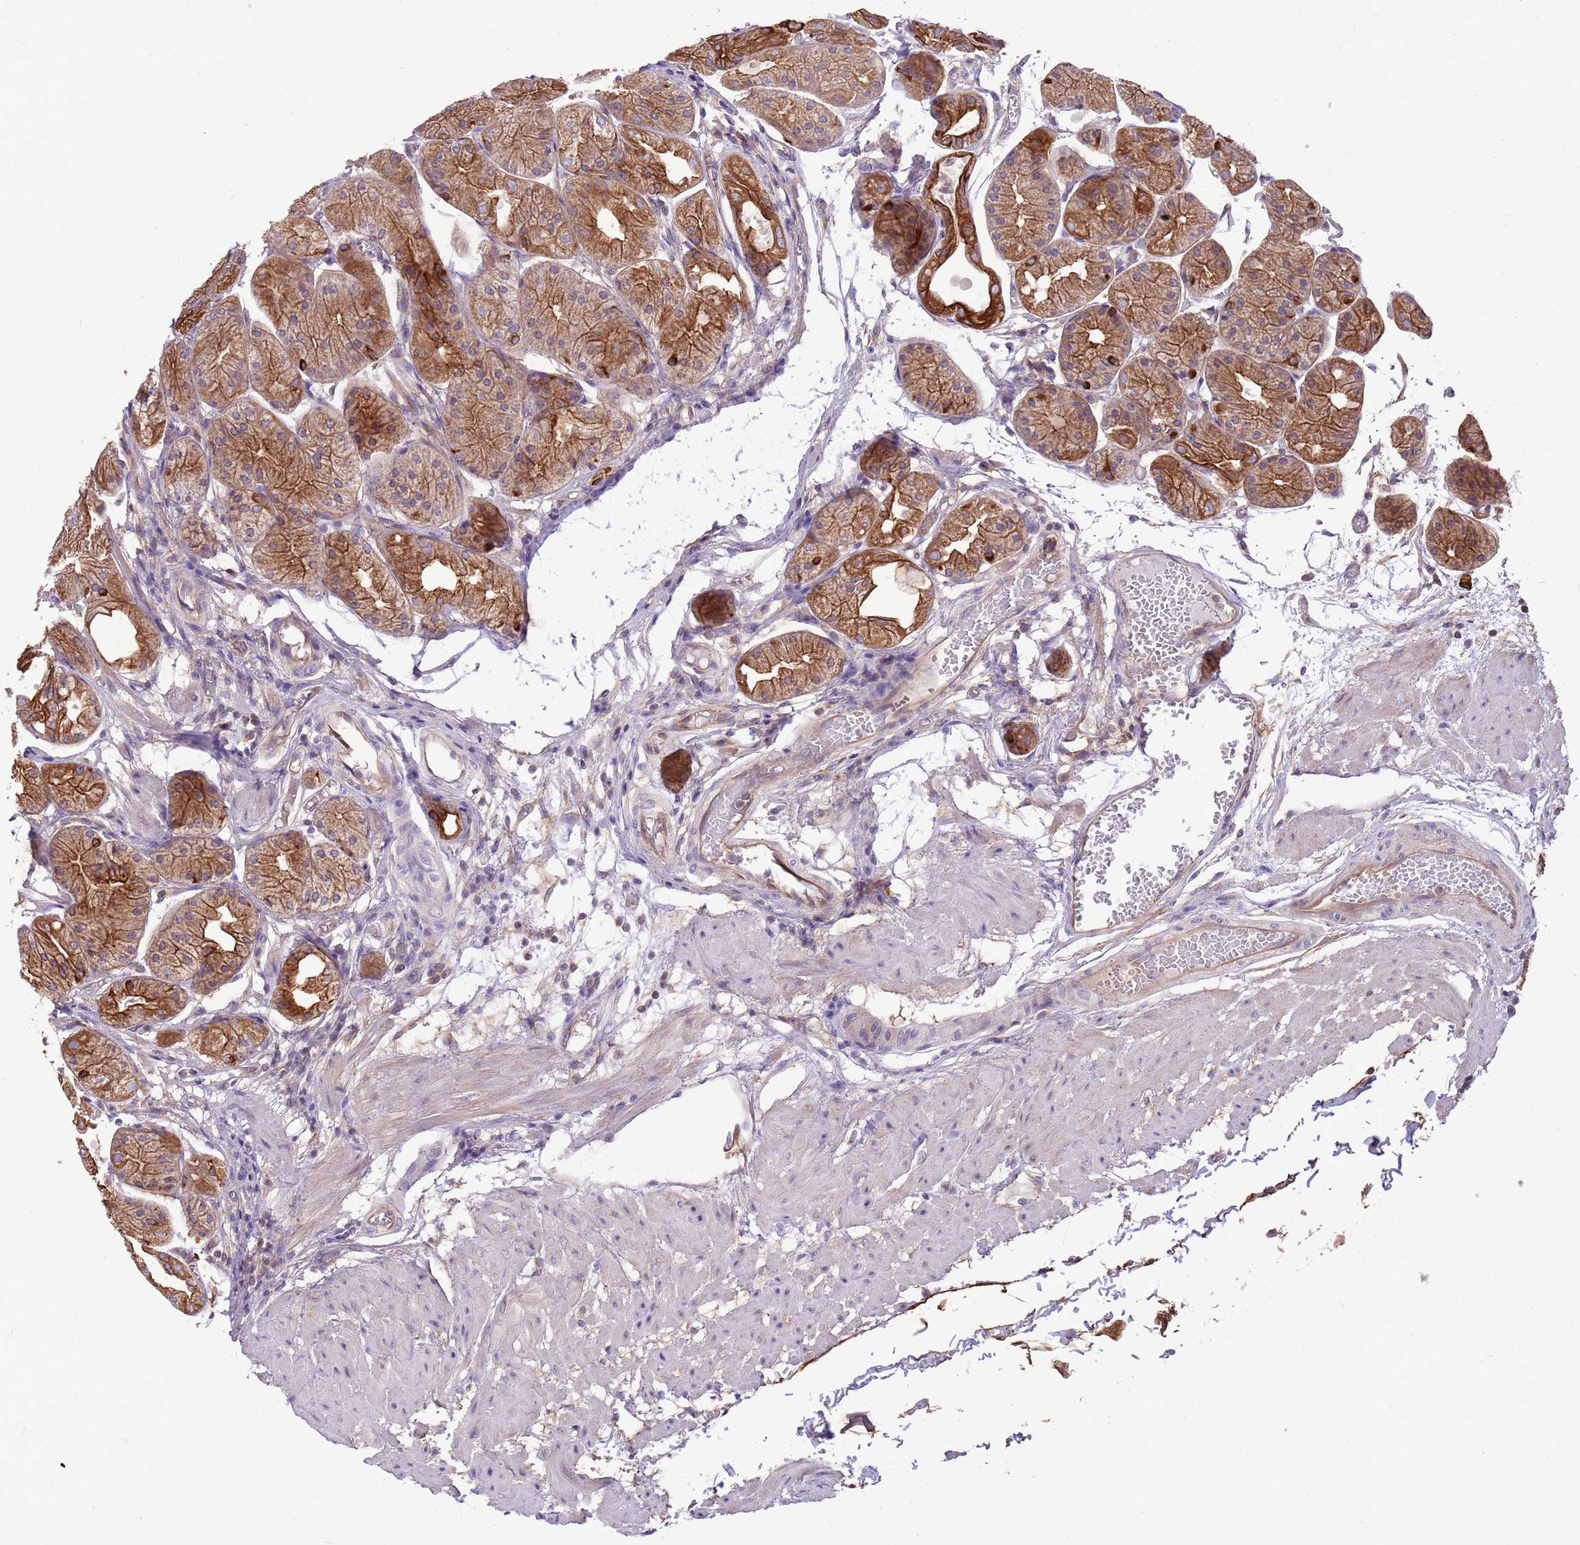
{"staining": {"intensity": "strong", "quantity": ">75%", "location": "cytoplasmic/membranous"}, "tissue": "stomach", "cell_type": "Glandular cells", "image_type": "normal", "snomed": [{"axis": "morphology", "description": "Normal tissue, NOS"}, {"axis": "topography", "description": "Stomach, upper"}], "caption": "Unremarkable stomach shows strong cytoplasmic/membranous staining in approximately >75% of glandular cells.", "gene": "WASHC4", "patient": {"sex": "male", "age": 72}}